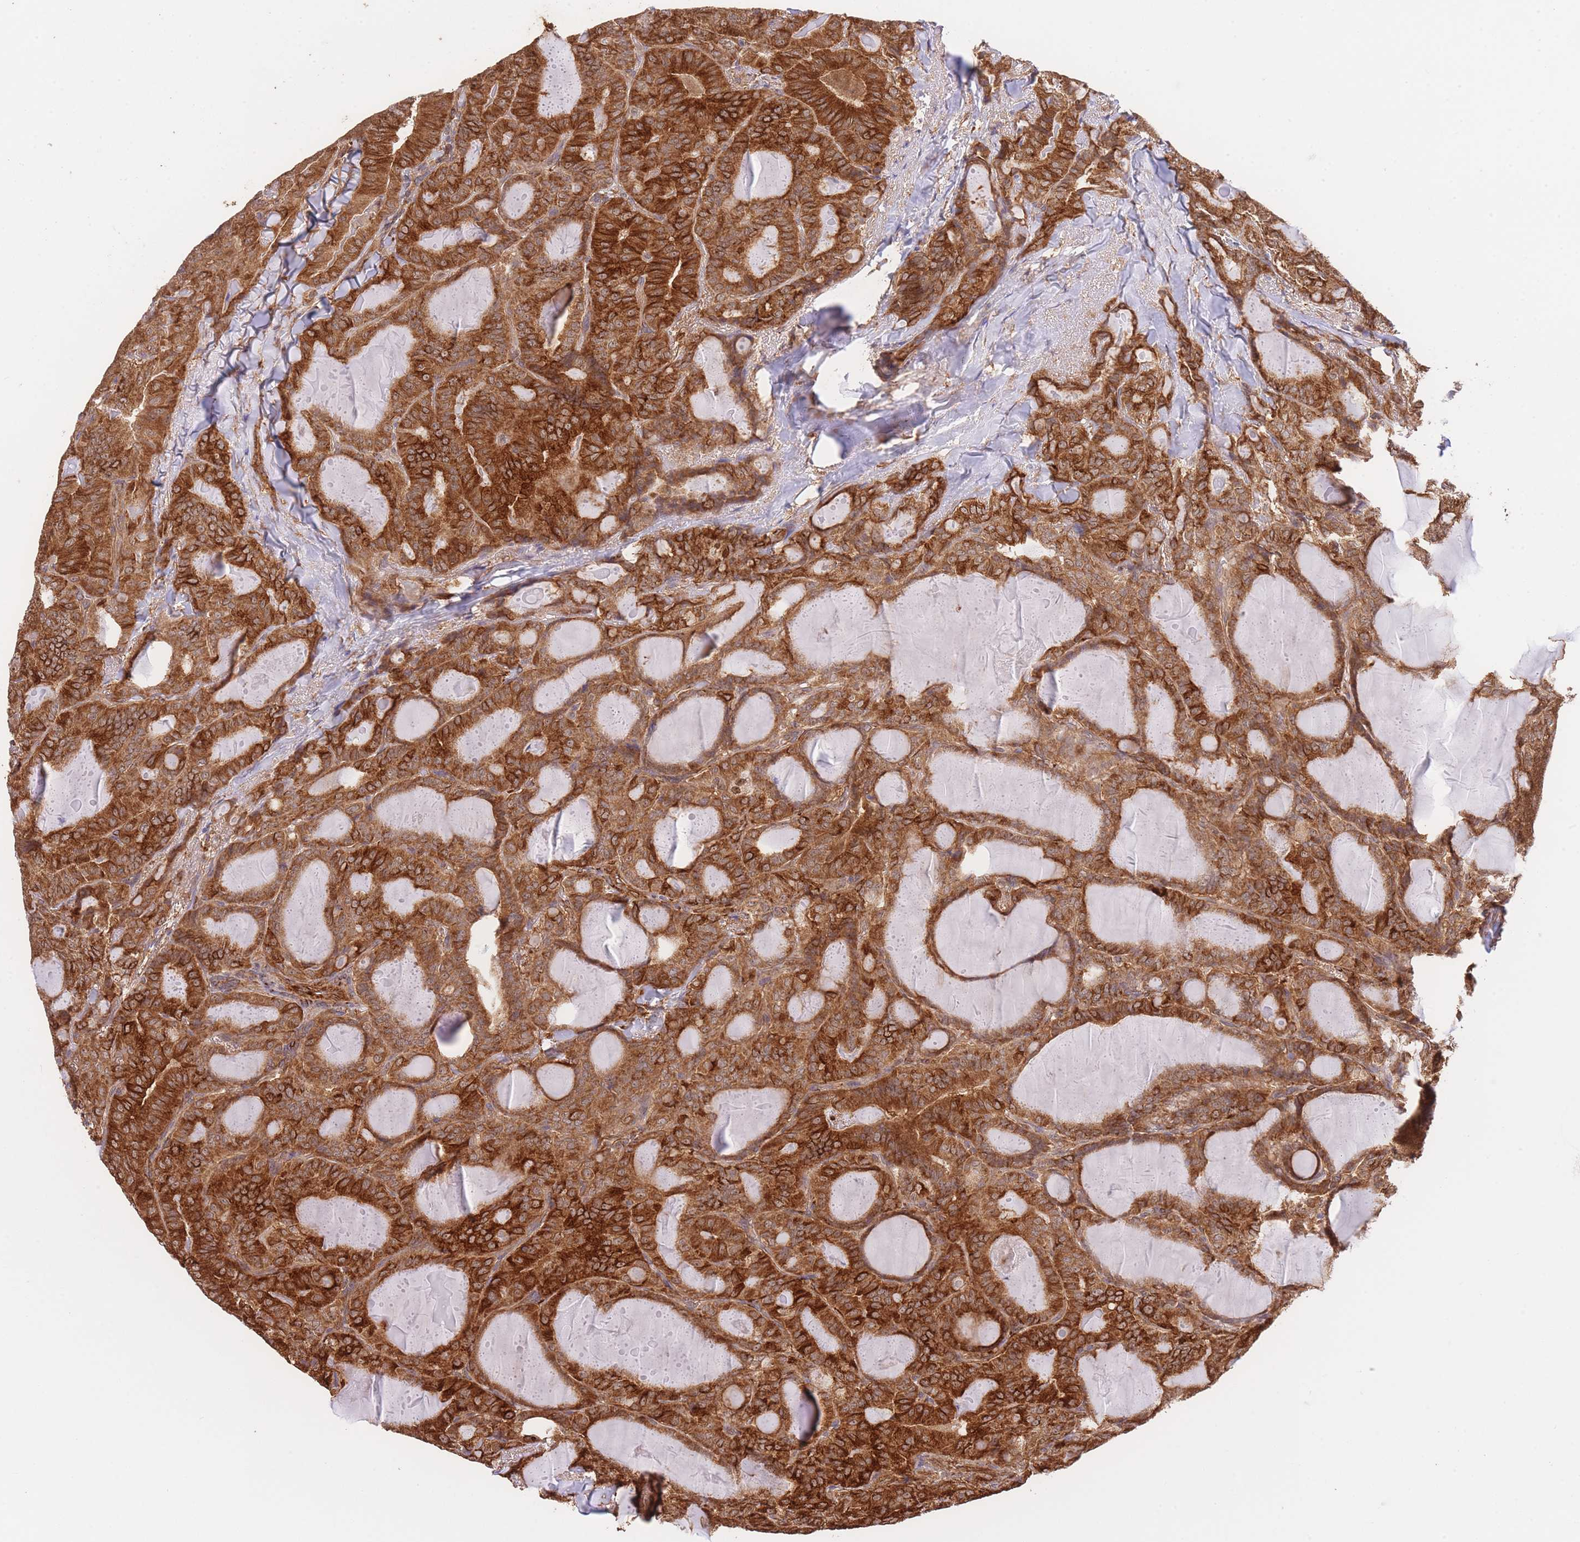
{"staining": {"intensity": "strong", "quantity": ">75%", "location": "cytoplasmic/membranous"}, "tissue": "thyroid cancer", "cell_type": "Tumor cells", "image_type": "cancer", "snomed": [{"axis": "morphology", "description": "Papillary adenocarcinoma, NOS"}, {"axis": "topography", "description": "Thyroid gland"}], "caption": "A micrograph of human papillary adenocarcinoma (thyroid) stained for a protein demonstrates strong cytoplasmic/membranous brown staining in tumor cells.", "gene": "EXOSC8", "patient": {"sex": "female", "age": 68}}